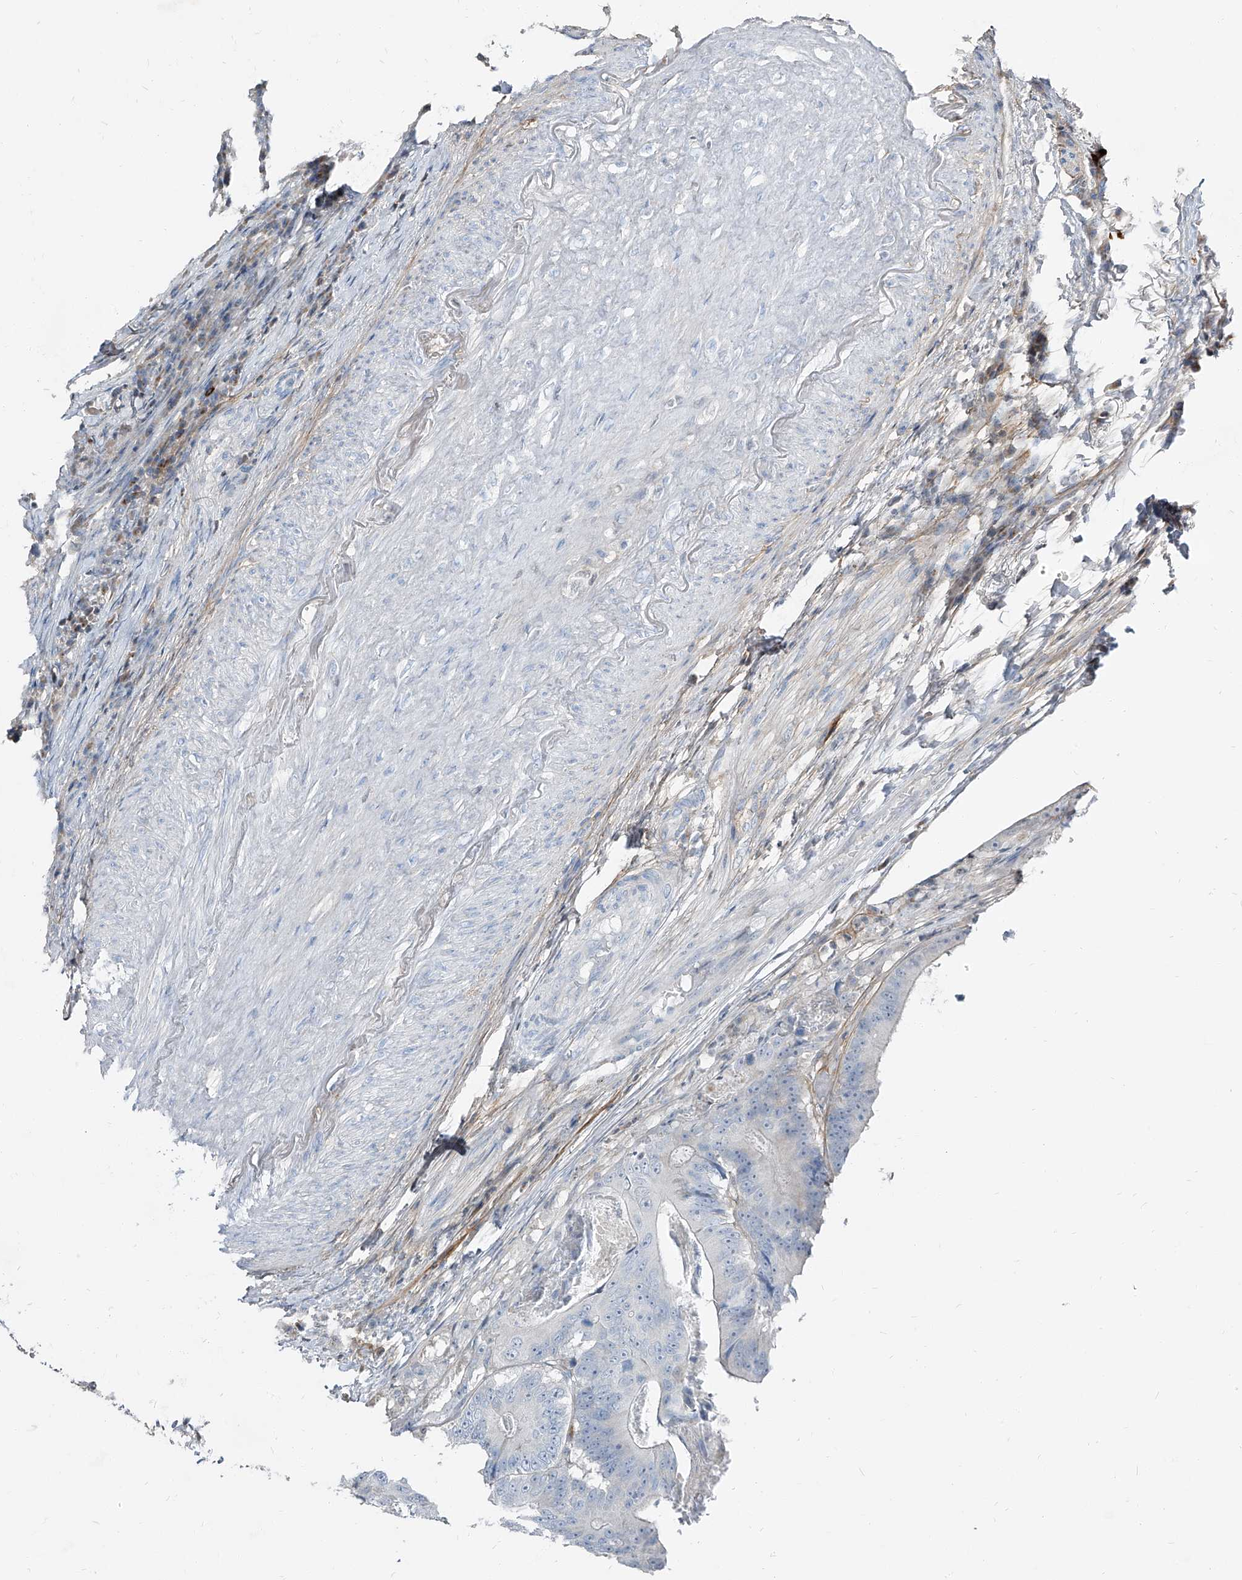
{"staining": {"intensity": "negative", "quantity": "none", "location": "none"}, "tissue": "colorectal cancer", "cell_type": "Tumor cells", "image_type": "cancer", "snomed": [{"axis": "morphology", "description": "Adenocarcinoma, NOS"}, {"axis": "topography", "description": "Colon"}], "caption": "High magnification brightfield microscopy of colorectal adenocarcinoma stained with DAB (3,3'-diaminobenzidine) (brown) and counterstained with hematoxylin (blue): tumor cells show no significant staining. Nuclei are stained in blue.", "gene": "HOXA3", "patient": {"sex": "male", "age": 83}}